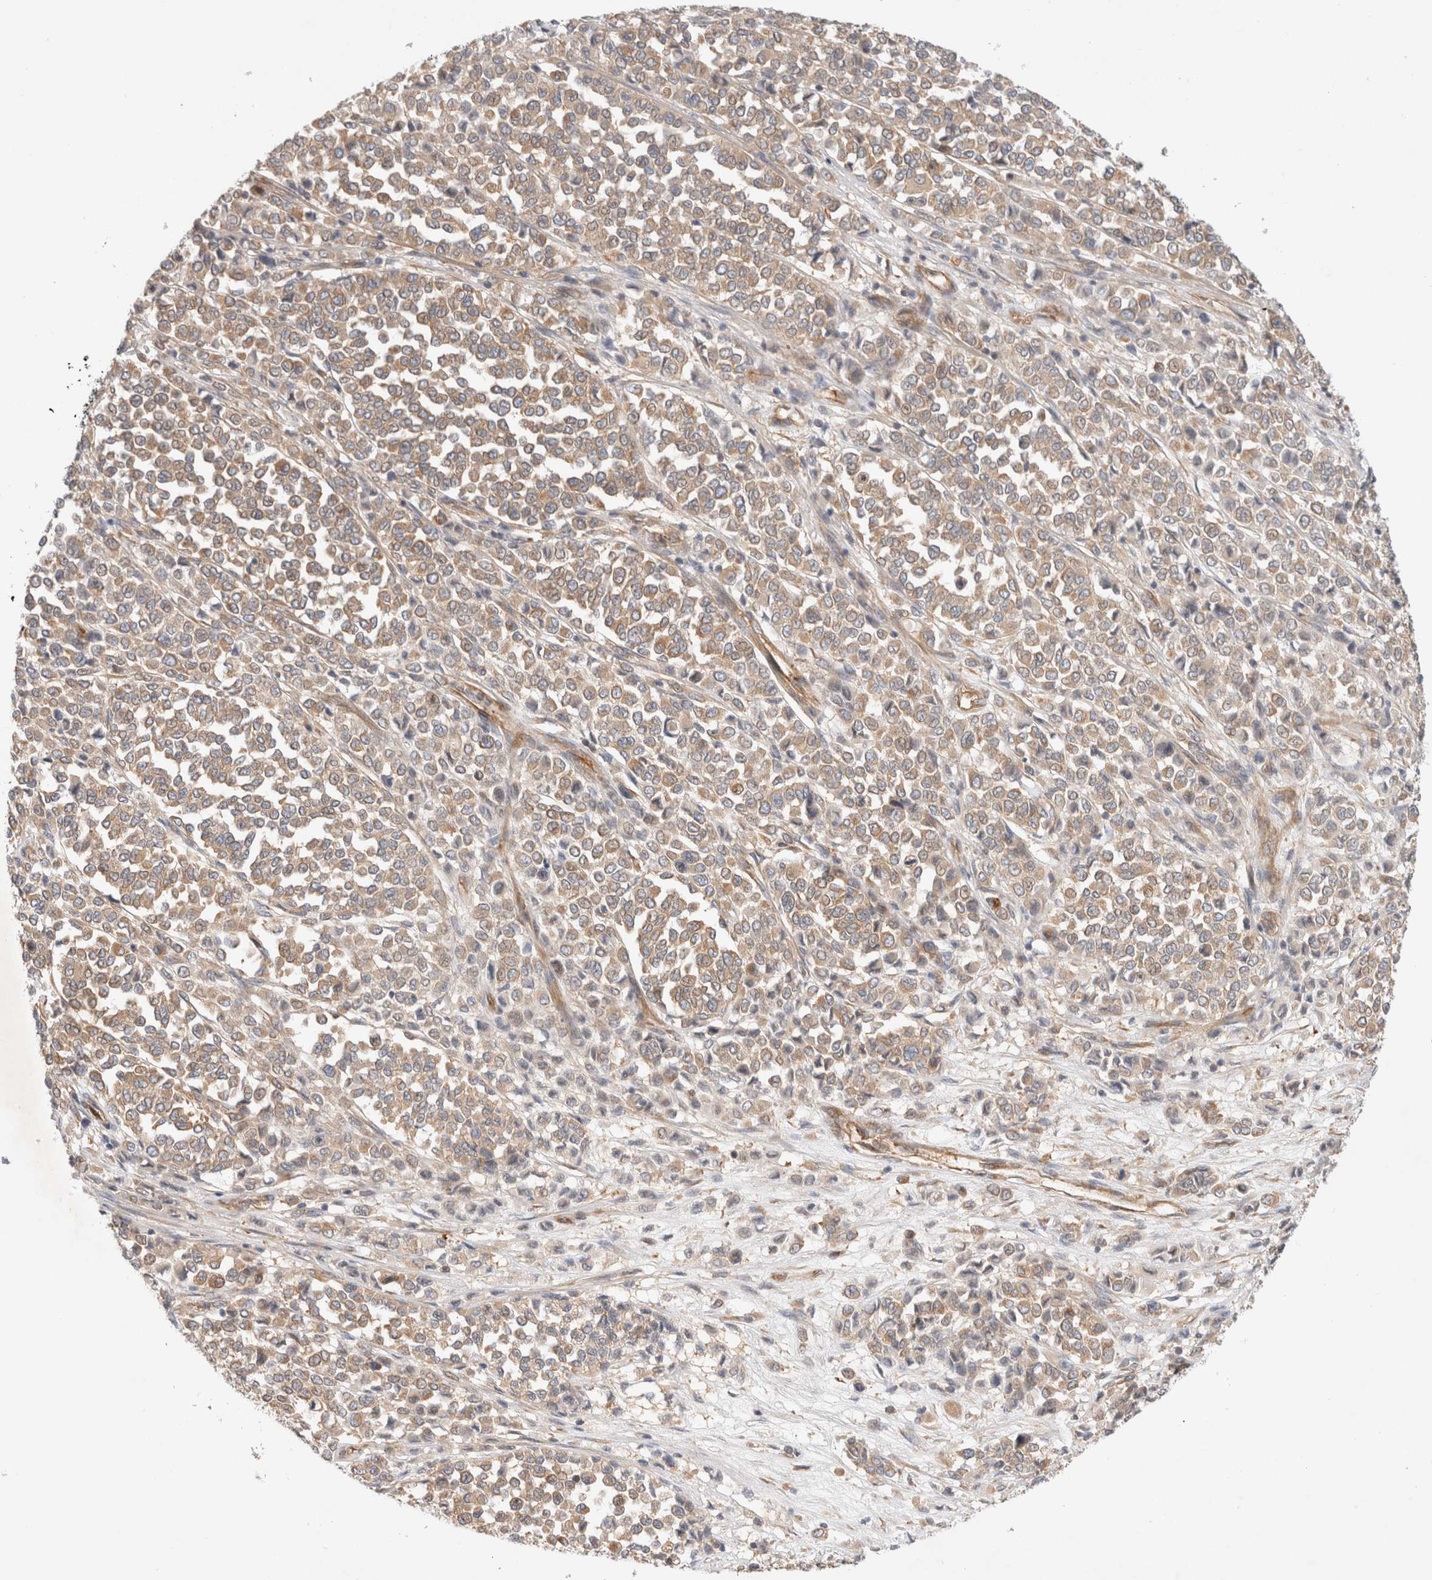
{"staining": {"intensity": "weak", "quantity": ">75%", "location": "cytoplasmic/membranous"}, "tissue": "melanoma", "cell_type": "Tumor cells", "image_type": "cancer", "snomed": [{"axis": "morphology", "description": "Malignant melanoma, Metastatic site"}, {"axis": "topography", "description": "Pancreas"}], "caption": "About >75% of tumor cells in human malignant melanoma (metastatic site) exhibit weak cytoplasmic/membranous protein positivity as visualized by brown immunohistochemical staining.", "gene": "GPR150", "patient": {"sex": "female", "age": 30}}